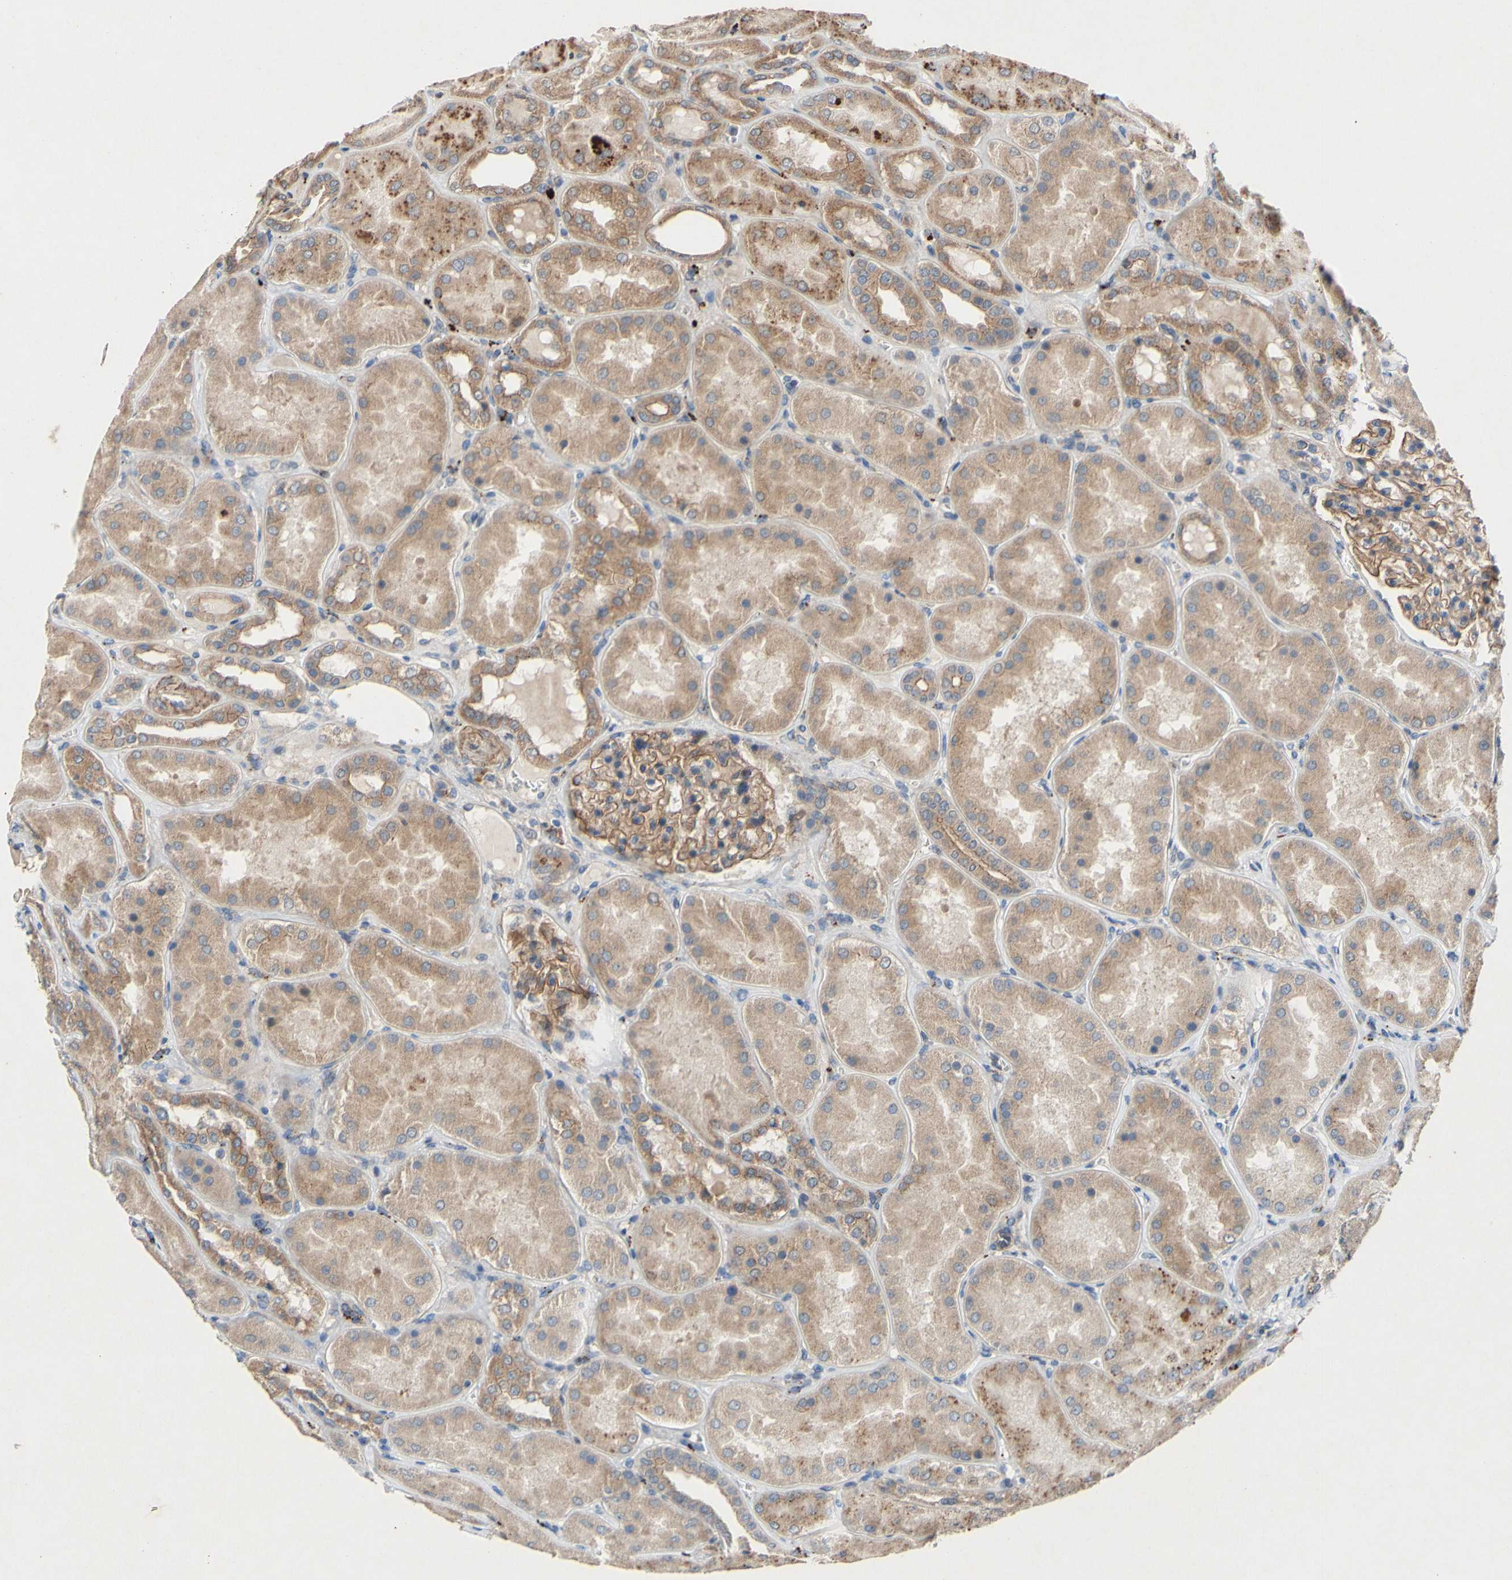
{"staining": {"intensity": "moderate", "quantity": ">75%", "location": "cytoplasmic/membranous"}, "tissue": "kidney", "cell_type": "Cells in glomeruli", "image_type": "normal", "snomed": [{"axis": "morphology", "description": "Normal tissue, NOS"}, {"axis": "topography", "description": "Kidney"}], "caption": "Kidney stained for a protein displays moderate cytoplasmic/membranous positivity in cells in glomeruli. (DAB IHC with brightfield microscopy, high magnification).", "gene": "PDGFB", "patient": {"sex": "female", "age": 56}}